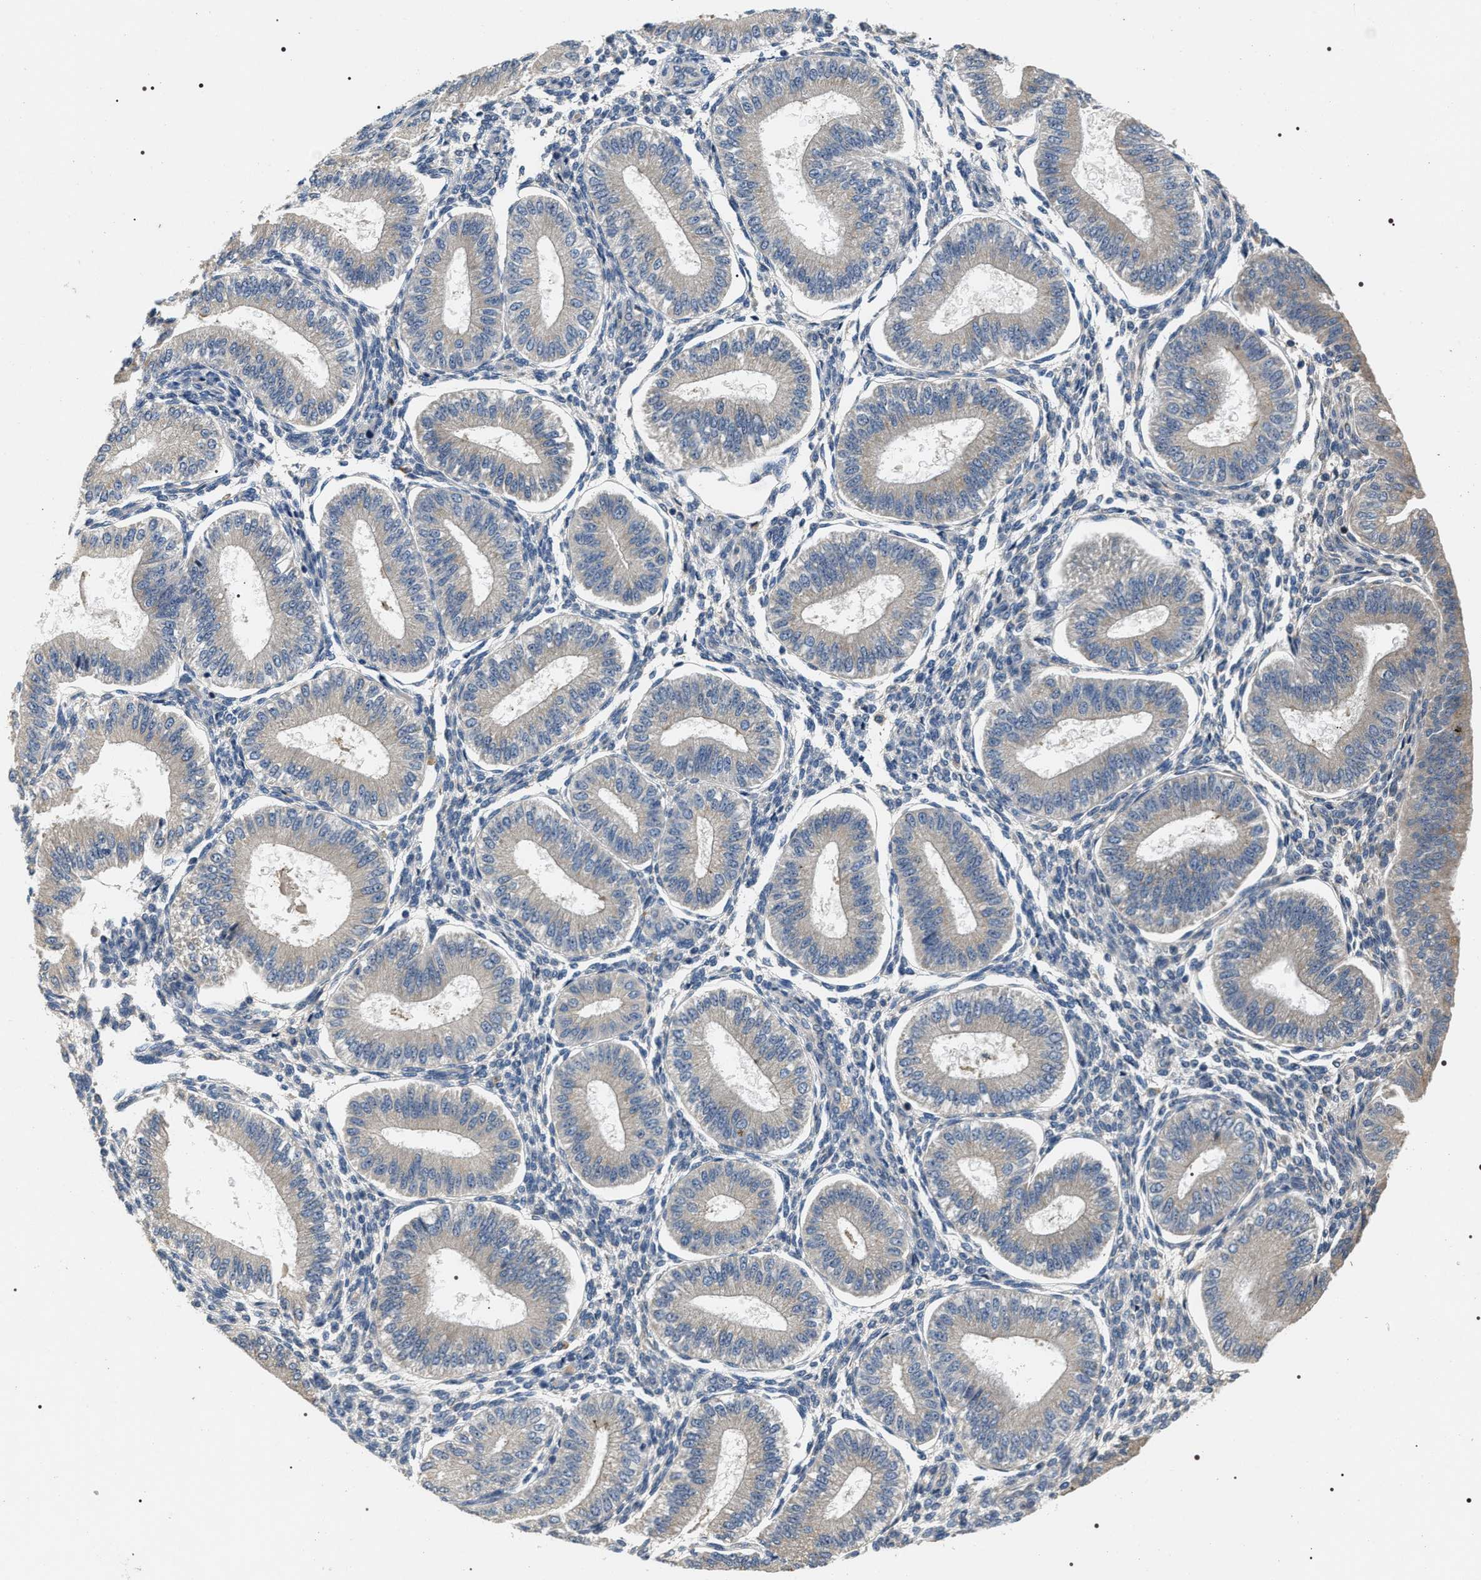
{"staining": {"intensity": "weak", "quantity": "<25%", "location": "cytoplasmic/membranous"}, "tissue": "endometrium", "cell_type": "Cells in endometrial stroma", "image_type": "normal", "snomed": [{"axis": "morphology", "description": "Normal tissue, NOS"}, {"axis": "topography", "description": "Endometrium"}], "caption": "Cells in endometrial stroma show no significant staining in normal endometrium.", "gene": "IFT81", "patient": {"sex": "female", "age": 39}}